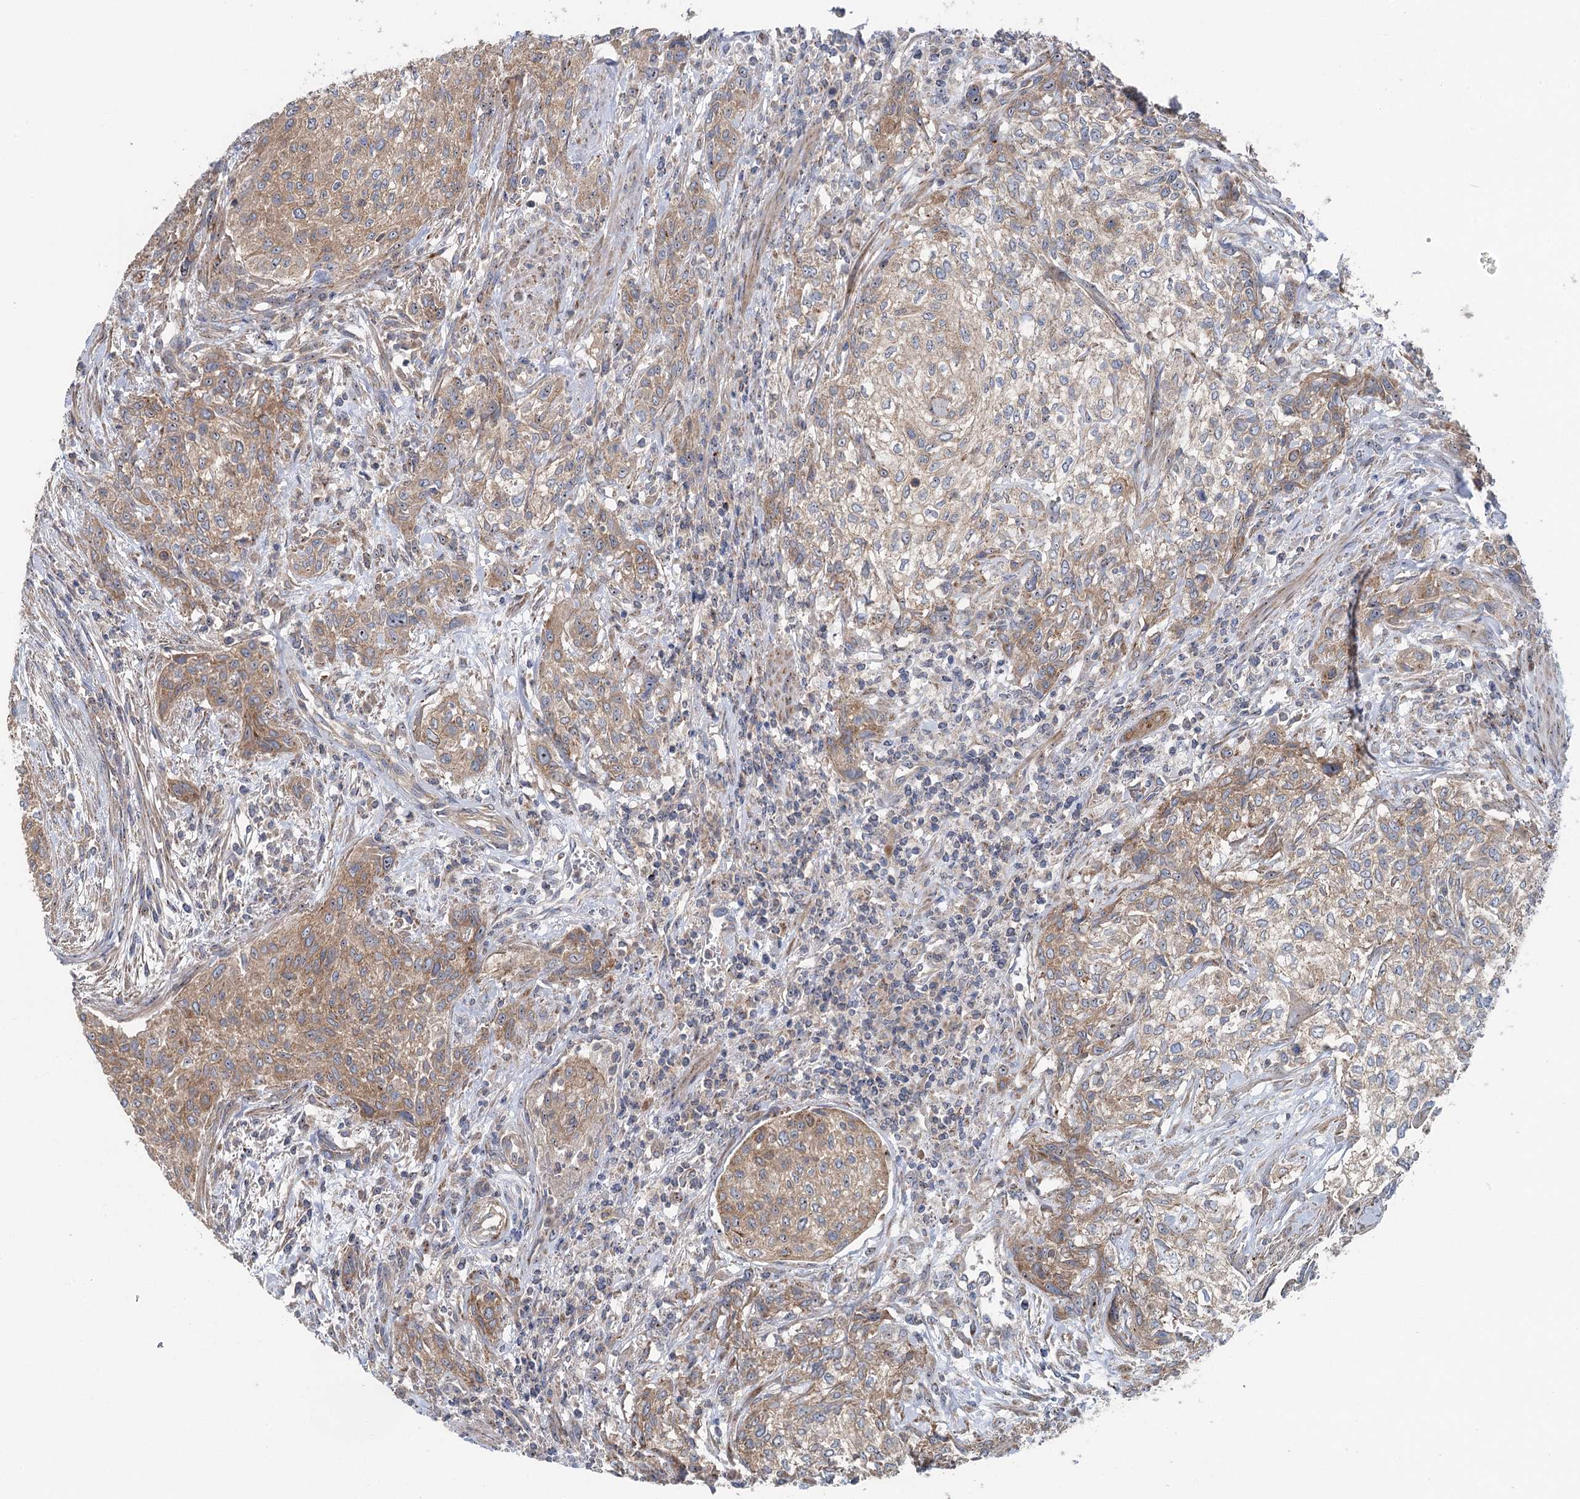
{"staining": {"intensity": "moderate", "quantity": ">75%", "location": "cytoplasmic/membranous"}, "tissue": "urothelial cancer", "cell_type": "Tumor cells", "image_type": "cancer", "snomed": [{"axis": "morphology", "description": "Normal tissue, NOS"}, {"axis": "morphology", "description": "Urothelial carcinoma, NOS"}, {"axis": "topography", "description": "Urinary bladder"}, {"axis": "topography", "description": "Peripheral nerve tissue"}], "caption": "Brown immunohistochemical staining in transitional cell carcinoma demonstrates moderate cytoplasmic/membranous positivity in approximately >75% of tumor cells. The protein is shown in brown color, while the nuclei are stained blue.", "gene": "MARK2", "patient": {"sex": "male", "age": 35}}